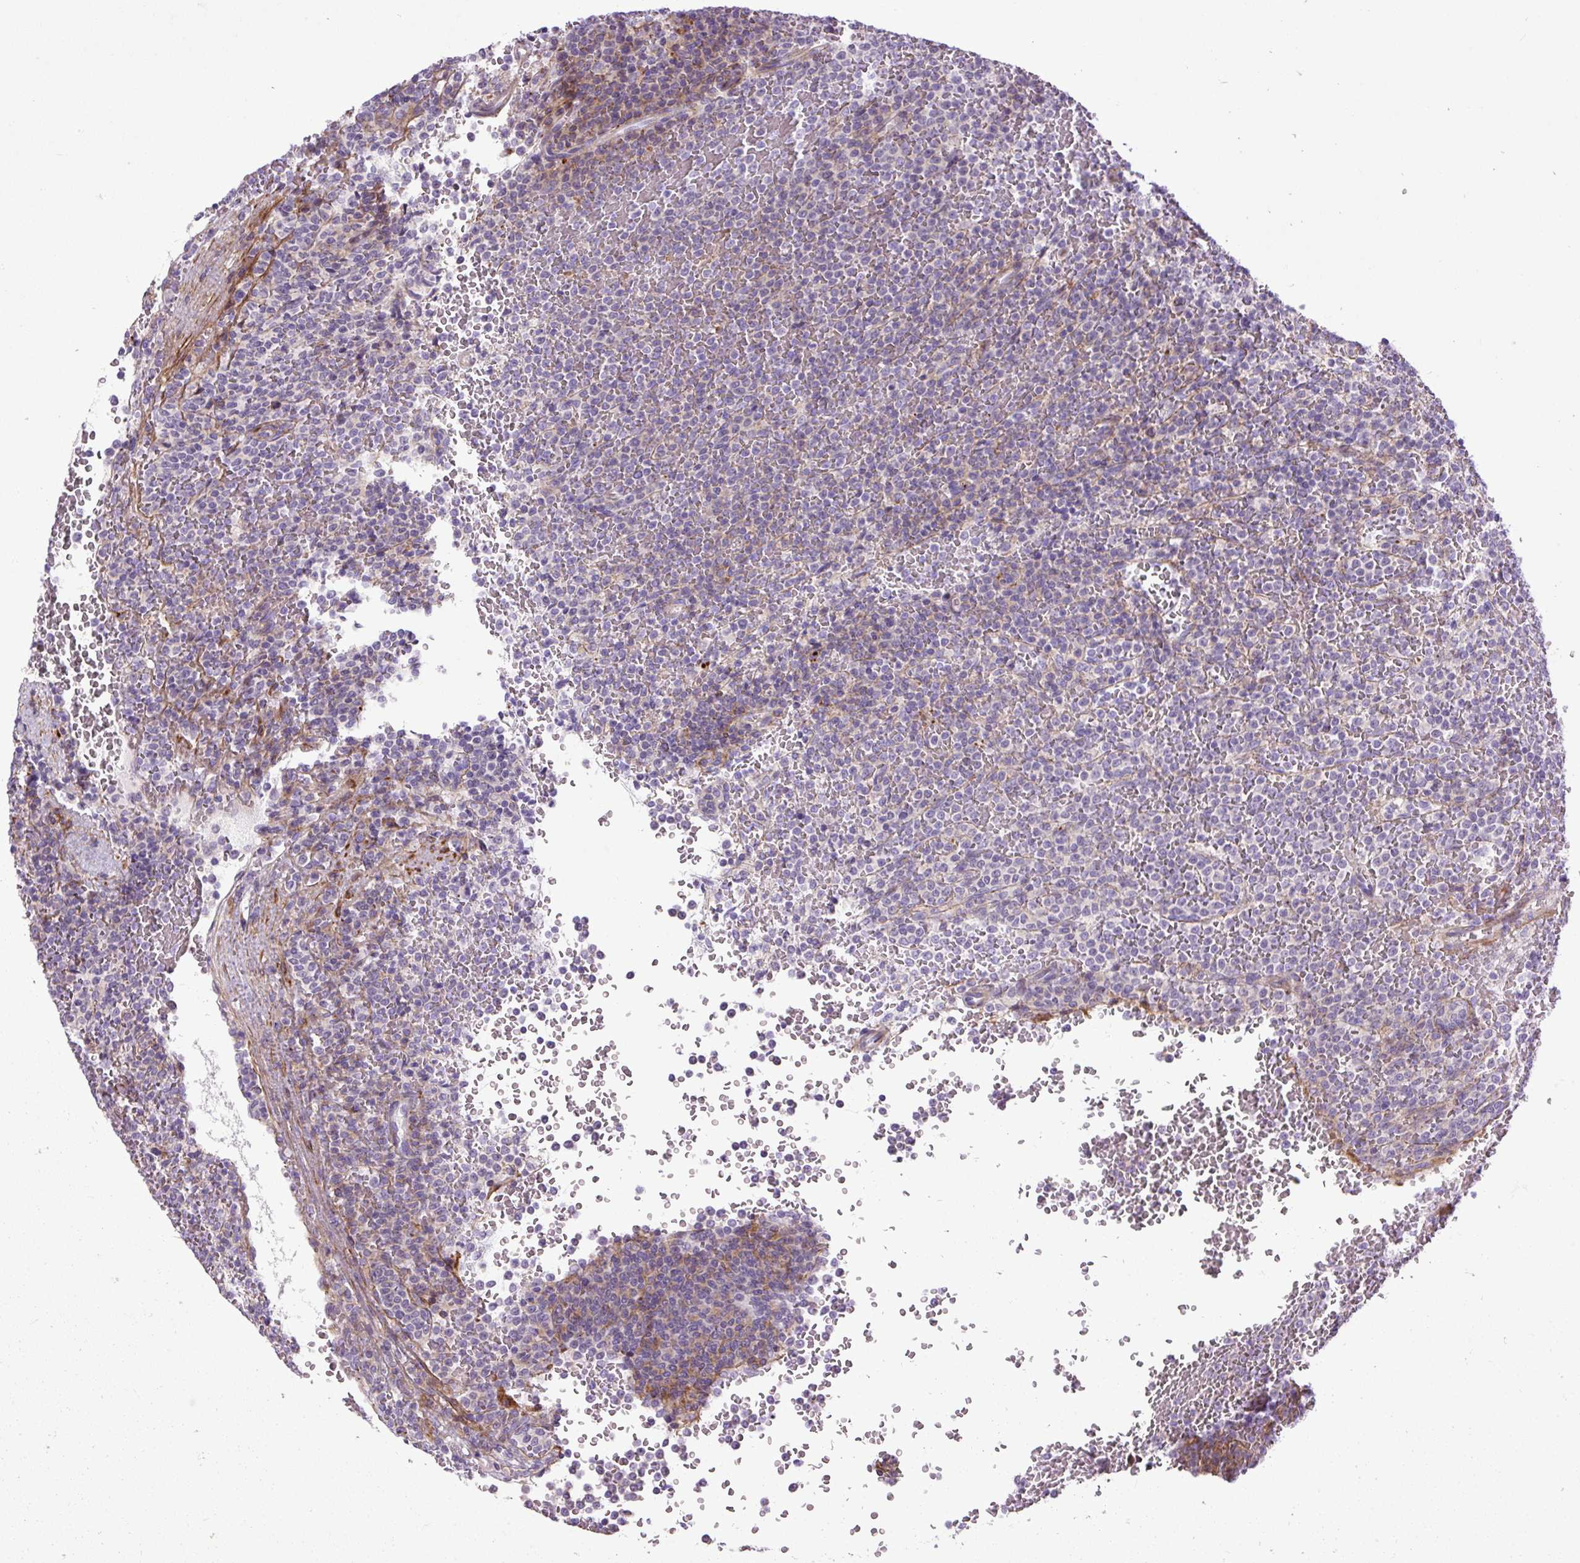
{"staining": {"intensity": "negative", "quantity": "none", "location": "none"}, "tissue": "lymphoma", "cell_type": "Tumor cells", "image_type": "cancer", "snomed": [{"axis": "morphology", "description": "Malignant lymphoma, non-Hodgkin's type, Low grade"}, {"axis": "topography", "description": "Spleen"}], "caption": "Histopathology image shows no significant protein staining in tumor cells of low-grade malignant lymphoma, non-Hodgkin's type.", "gene": "ZNF197", "patient": {"sex": "male", "age": 60}}